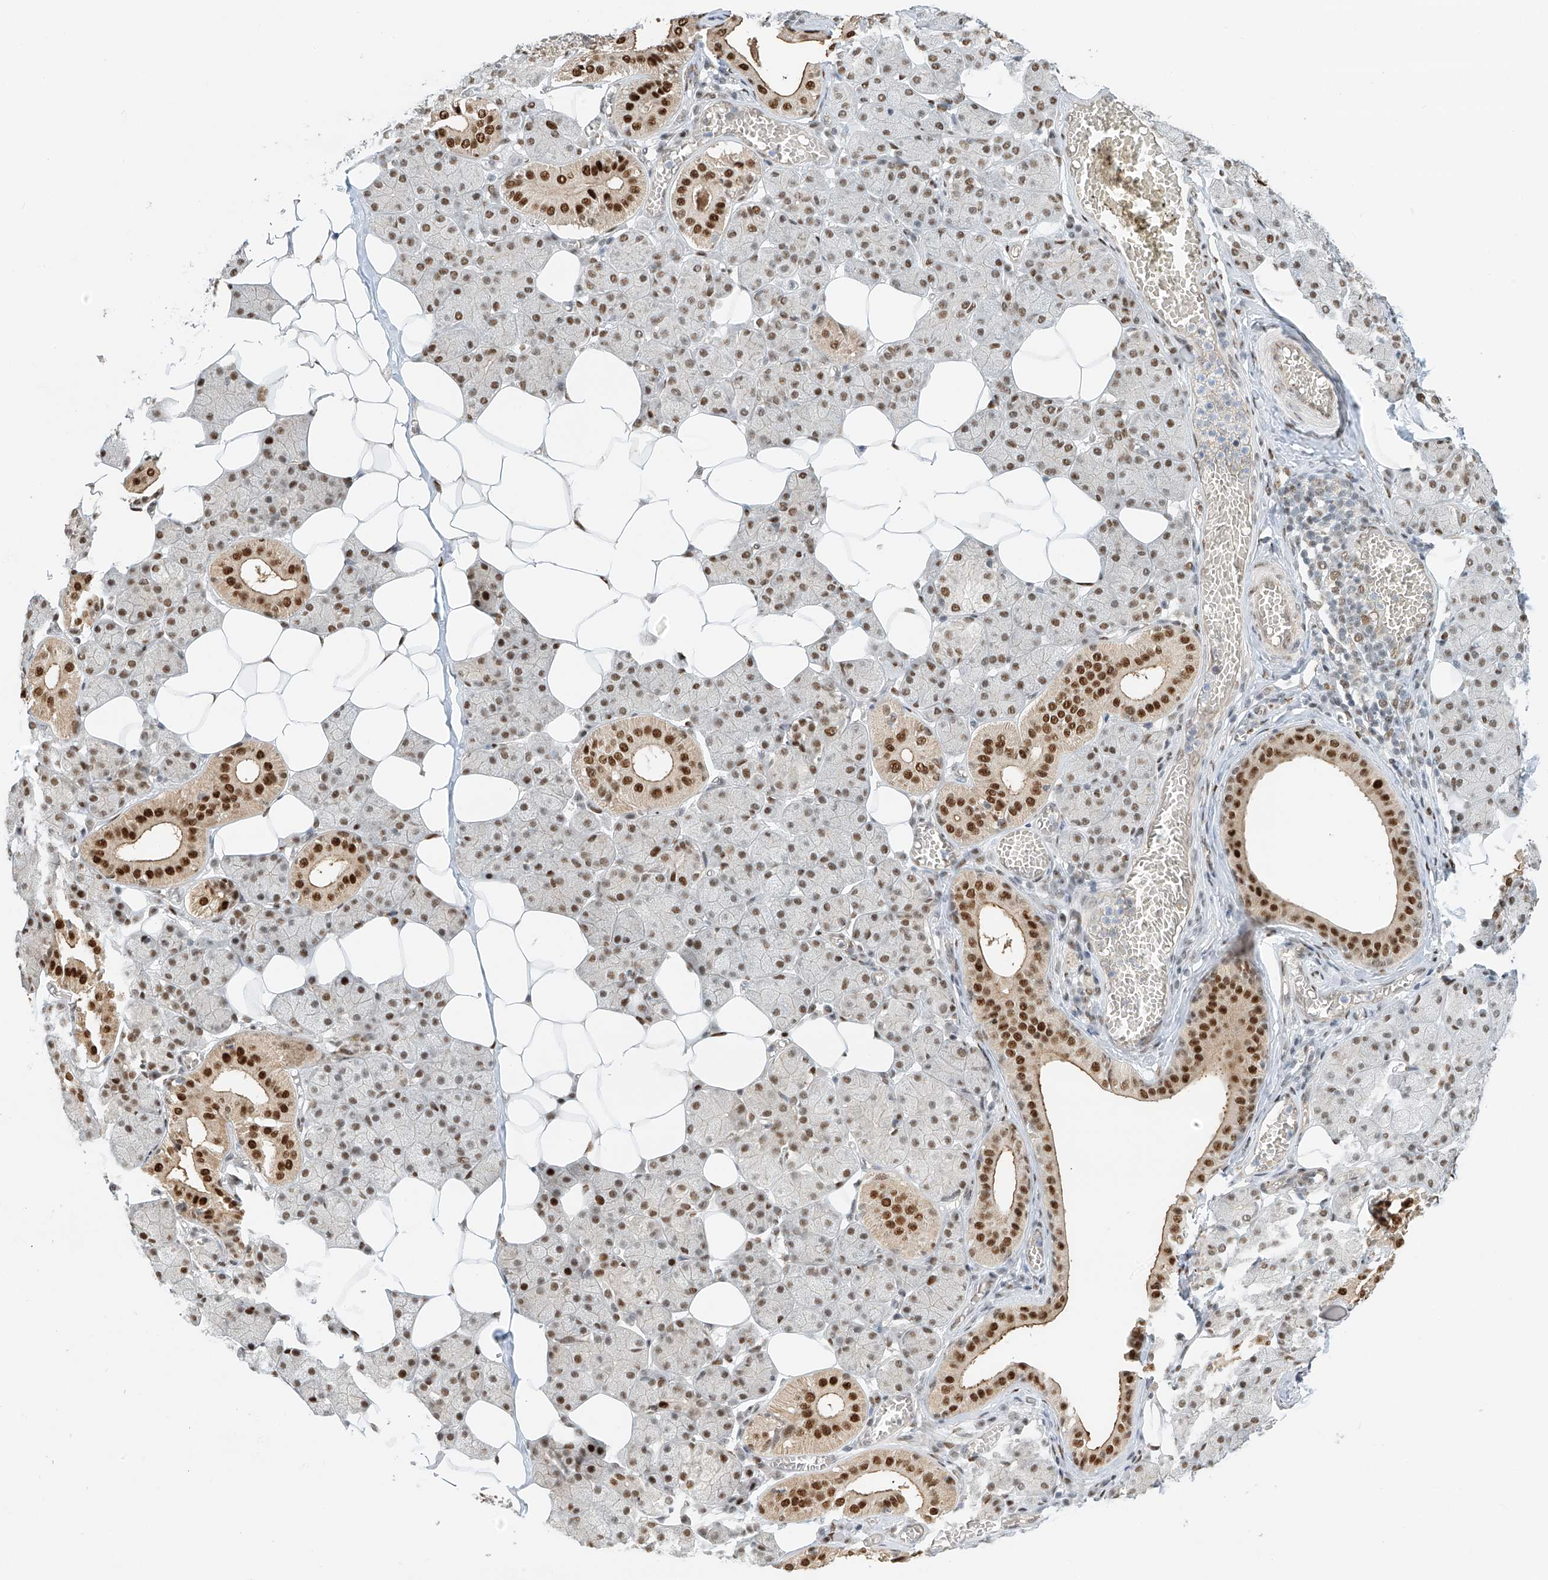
{"staining": {"intensity": "strong", "quantity": "25%-75%", "location": "nuclear"}, "tissue": "salivary gland", "cell_type": "Glandular cells", "image_type": "normal", "snomed": [{"axis": "morphology", "description": "Normal tissue, NOS"}, {"axis": "topography", "description": "Salivary gland"}], "caption": "Immunohistochemical staining of benign human salivary gland demonstrates 25%-75% levels of strong nuclear protein positivity in approximately 25%-75% of glandular cells. (Brightfield microscopy of DAB IHC at high magnification).", "gene": "ZNF514", "patient": {"sex": "female", "age": 33}}